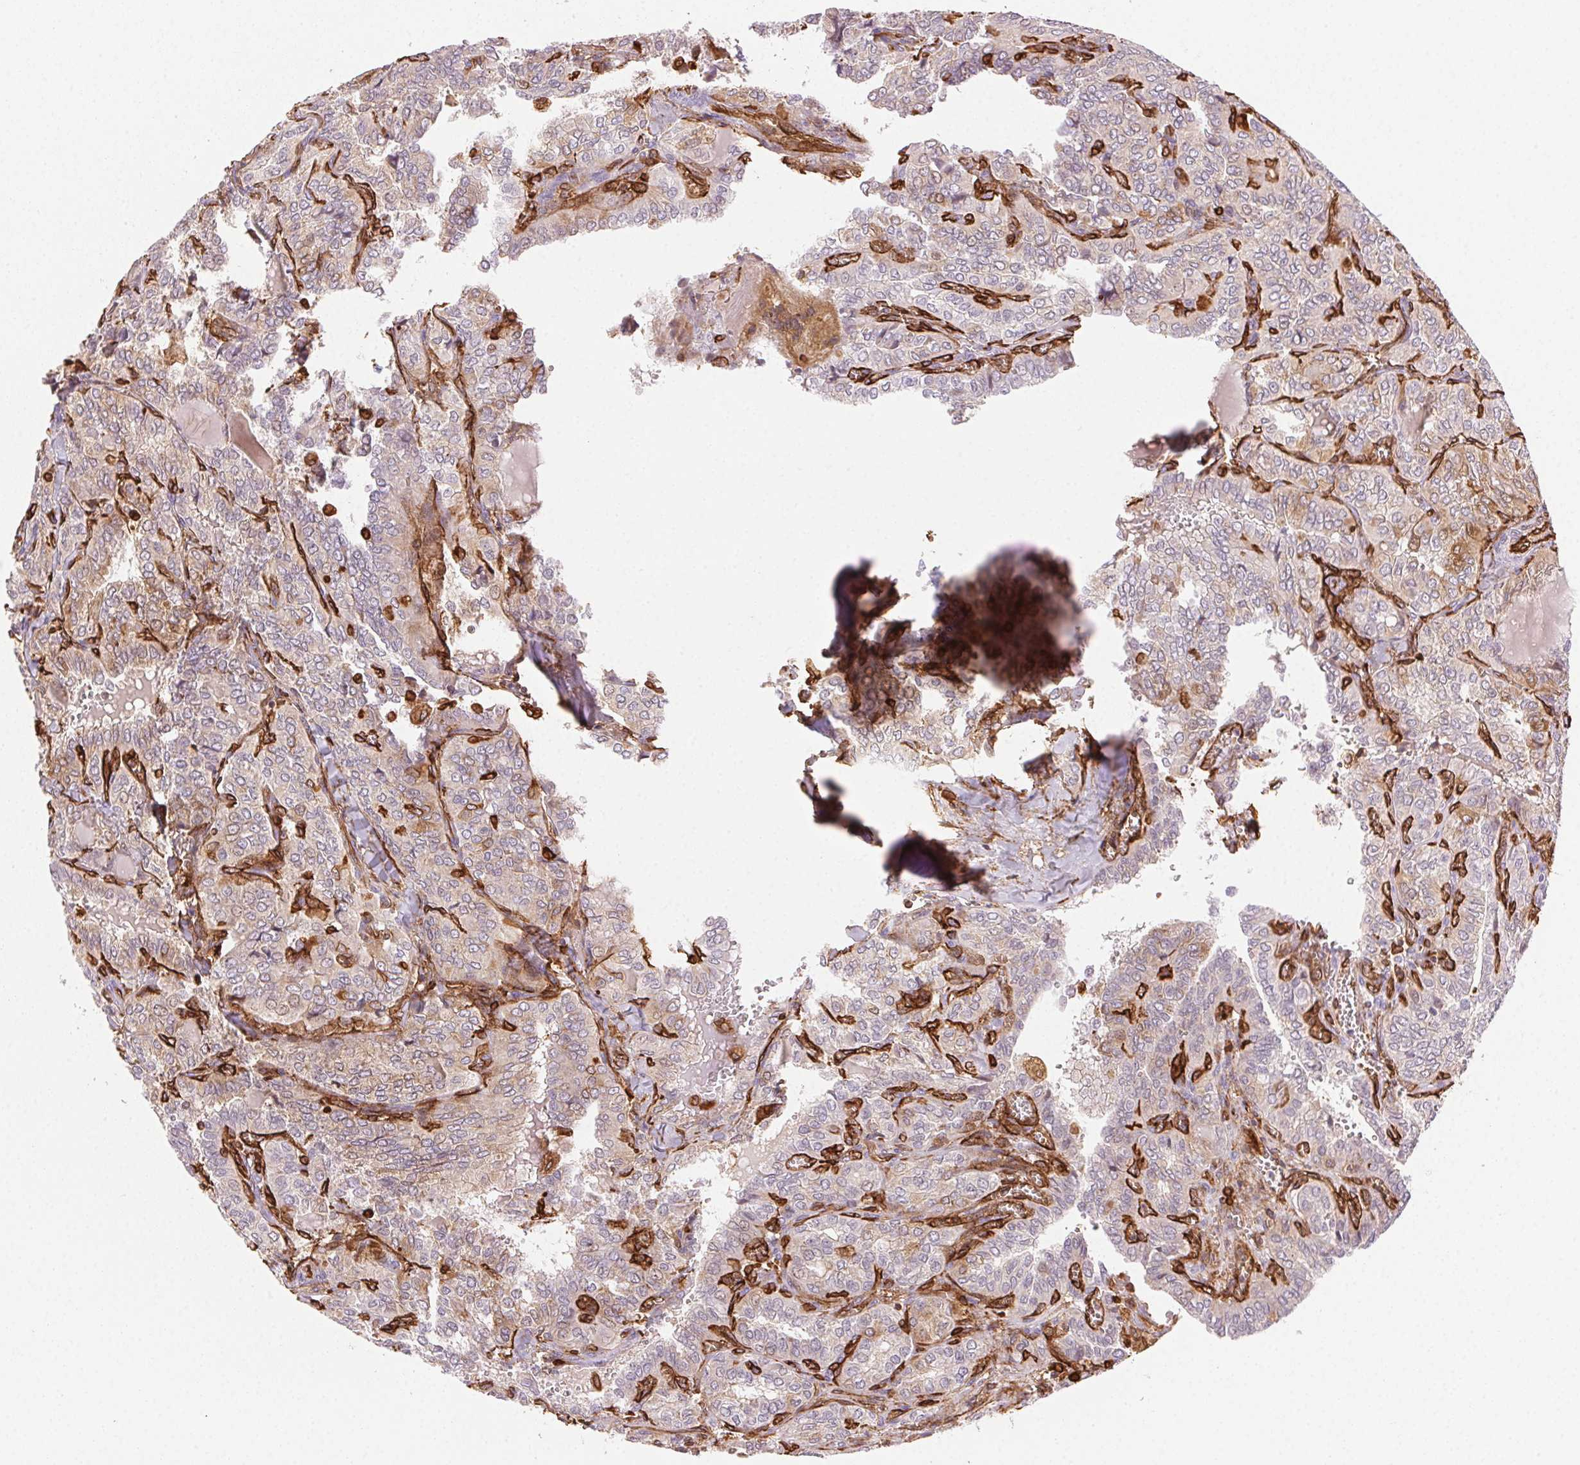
{"staining": {"intensity": "negative", "quantity": "none", "location": "none"}, "tissue": "thyroid cancer", "cell_type": "Tumor cells", "image_type": "cancer", "snomed": [{"axis": "morphology", "description": "Papillary adenocarcinoma, NOS"}, {"axis": "topography", "description": "Thyroid gland"}], "caption": "This is an IHC photomicrograph of human thyroid papillary adenocarcinoma. There is no staining in tumor cells.", "gene": "RNASET2", "patient": {"sex": "female", "age": 41}}